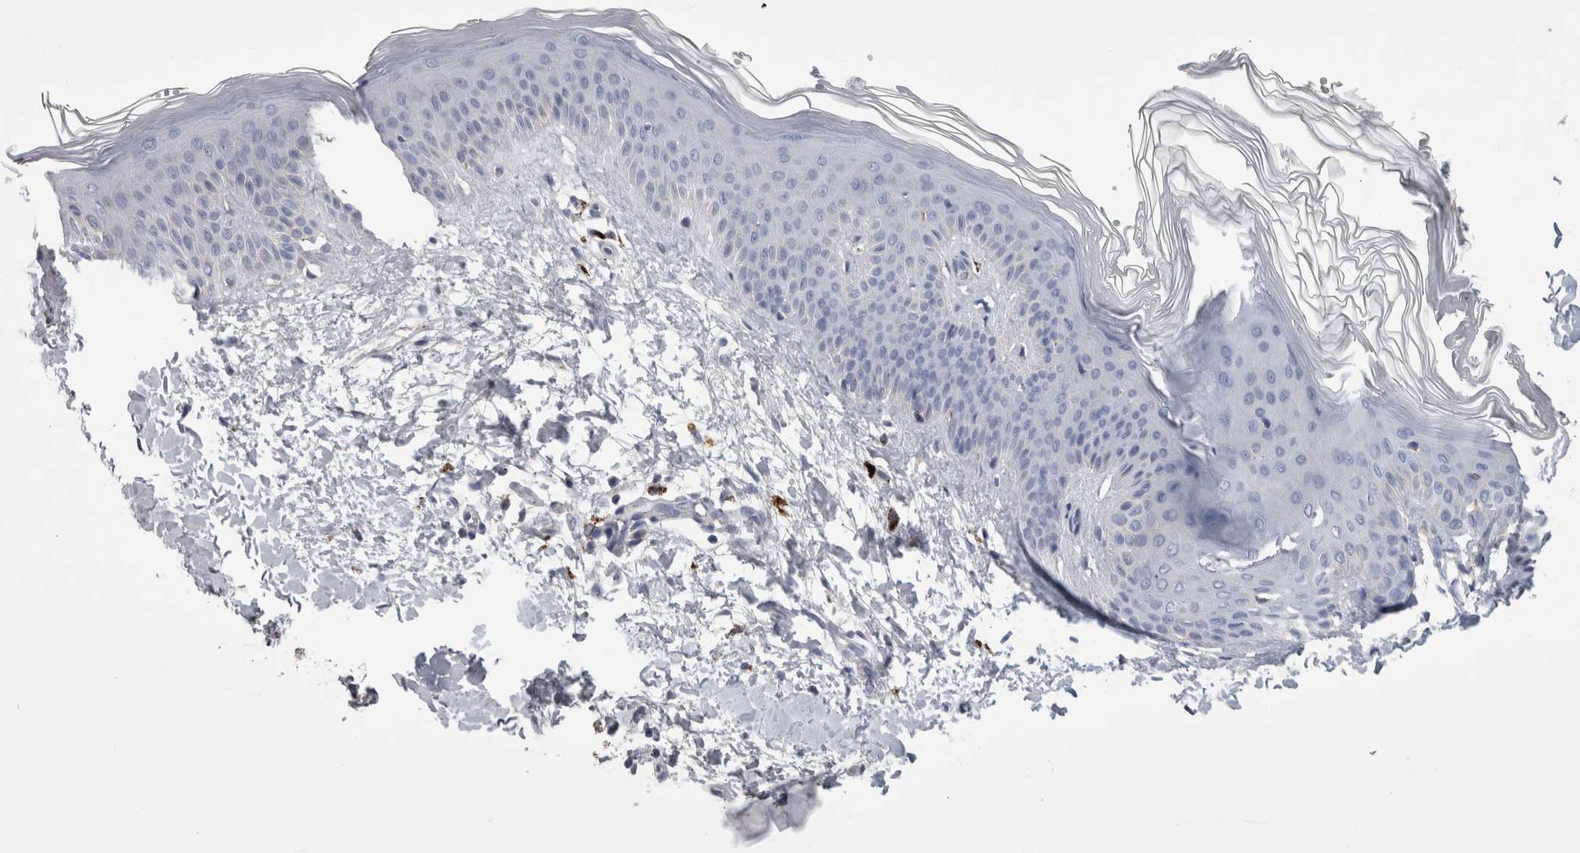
{"staining": {"intensity": "negative", "quantity": "none", "location": "none"}, "tissue": "skin", "cell_type": "Fibroblasts", "image_type": "normal", "snomed": [{"axis": "morphology", "description": "Normal tissue, NOS"}, {"axis": "morphology", "description": "Malignant melanoma, Metastatic site"}, {"axis": "topography", "description": "Skin"}], "caption": "The photomicrograph demonstrates no staining of fibroblasts in benign skin.", "gene": "DPP7", "patient": {"sex": "male", "age": 41}}